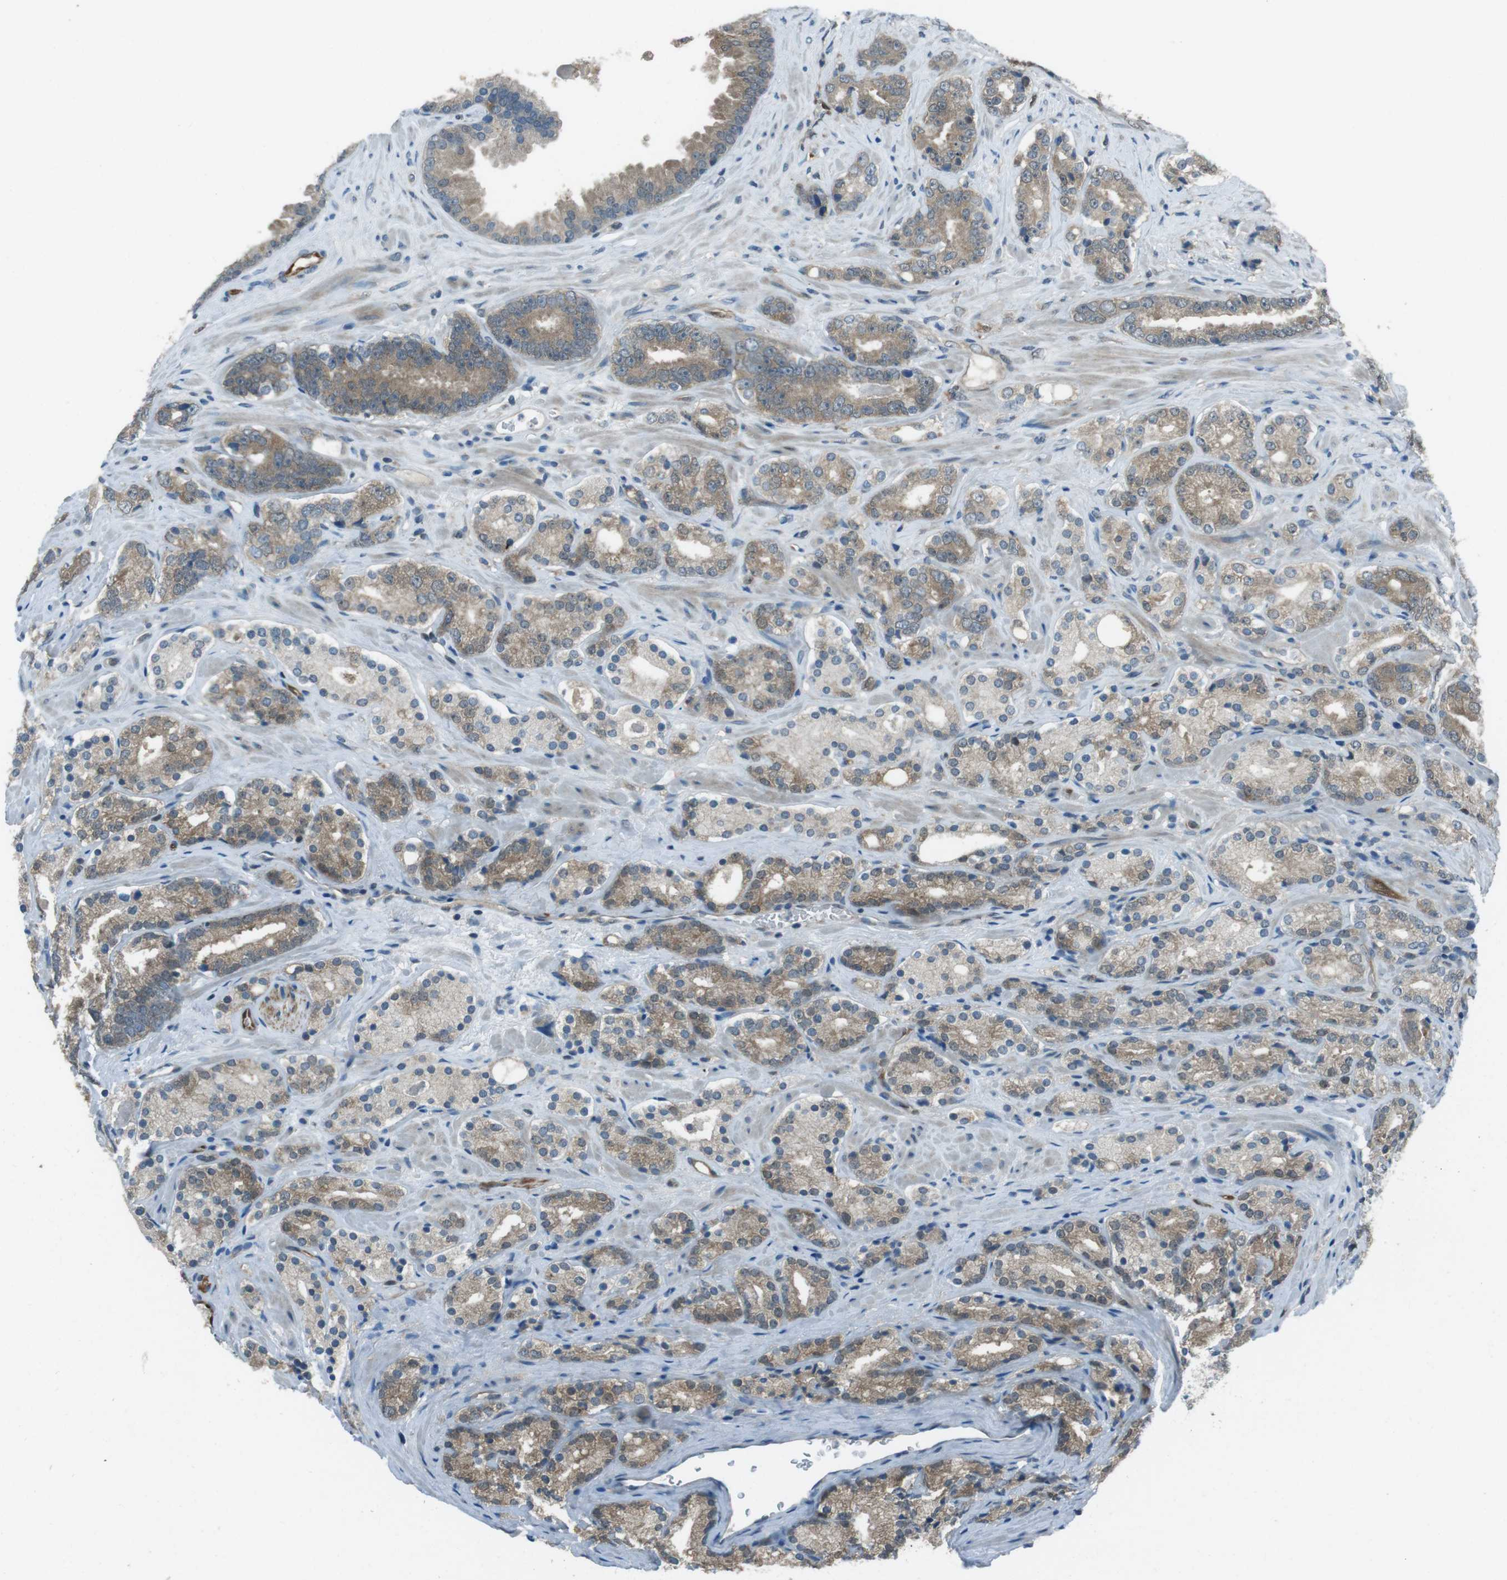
{"staining": {"intensity": "moderate", "quantity": "25%-75%", "location": "cytoplasmic/membranous"}, "tissue": "prostate cancer", "cell_type": "Tumor cells", "image_type": "cancer", "snomed": [{"axis": "morphology", "description": "Adenocarcinoma, High grade"}, {"axis": "topography", "description": "Prostate"}], "caption": "Prostate adenocarcinoma (high-grade) stained with DAB (3,3'-diaminobenzidine) immunohistochemistry (IHC) exhibits medium levels of moderate cytoplasmic/membranous positivity in approximately 25%-75% of tumor cells.", "gene": "MFAP3", "patient": {"sex": "male", "age": 71}}